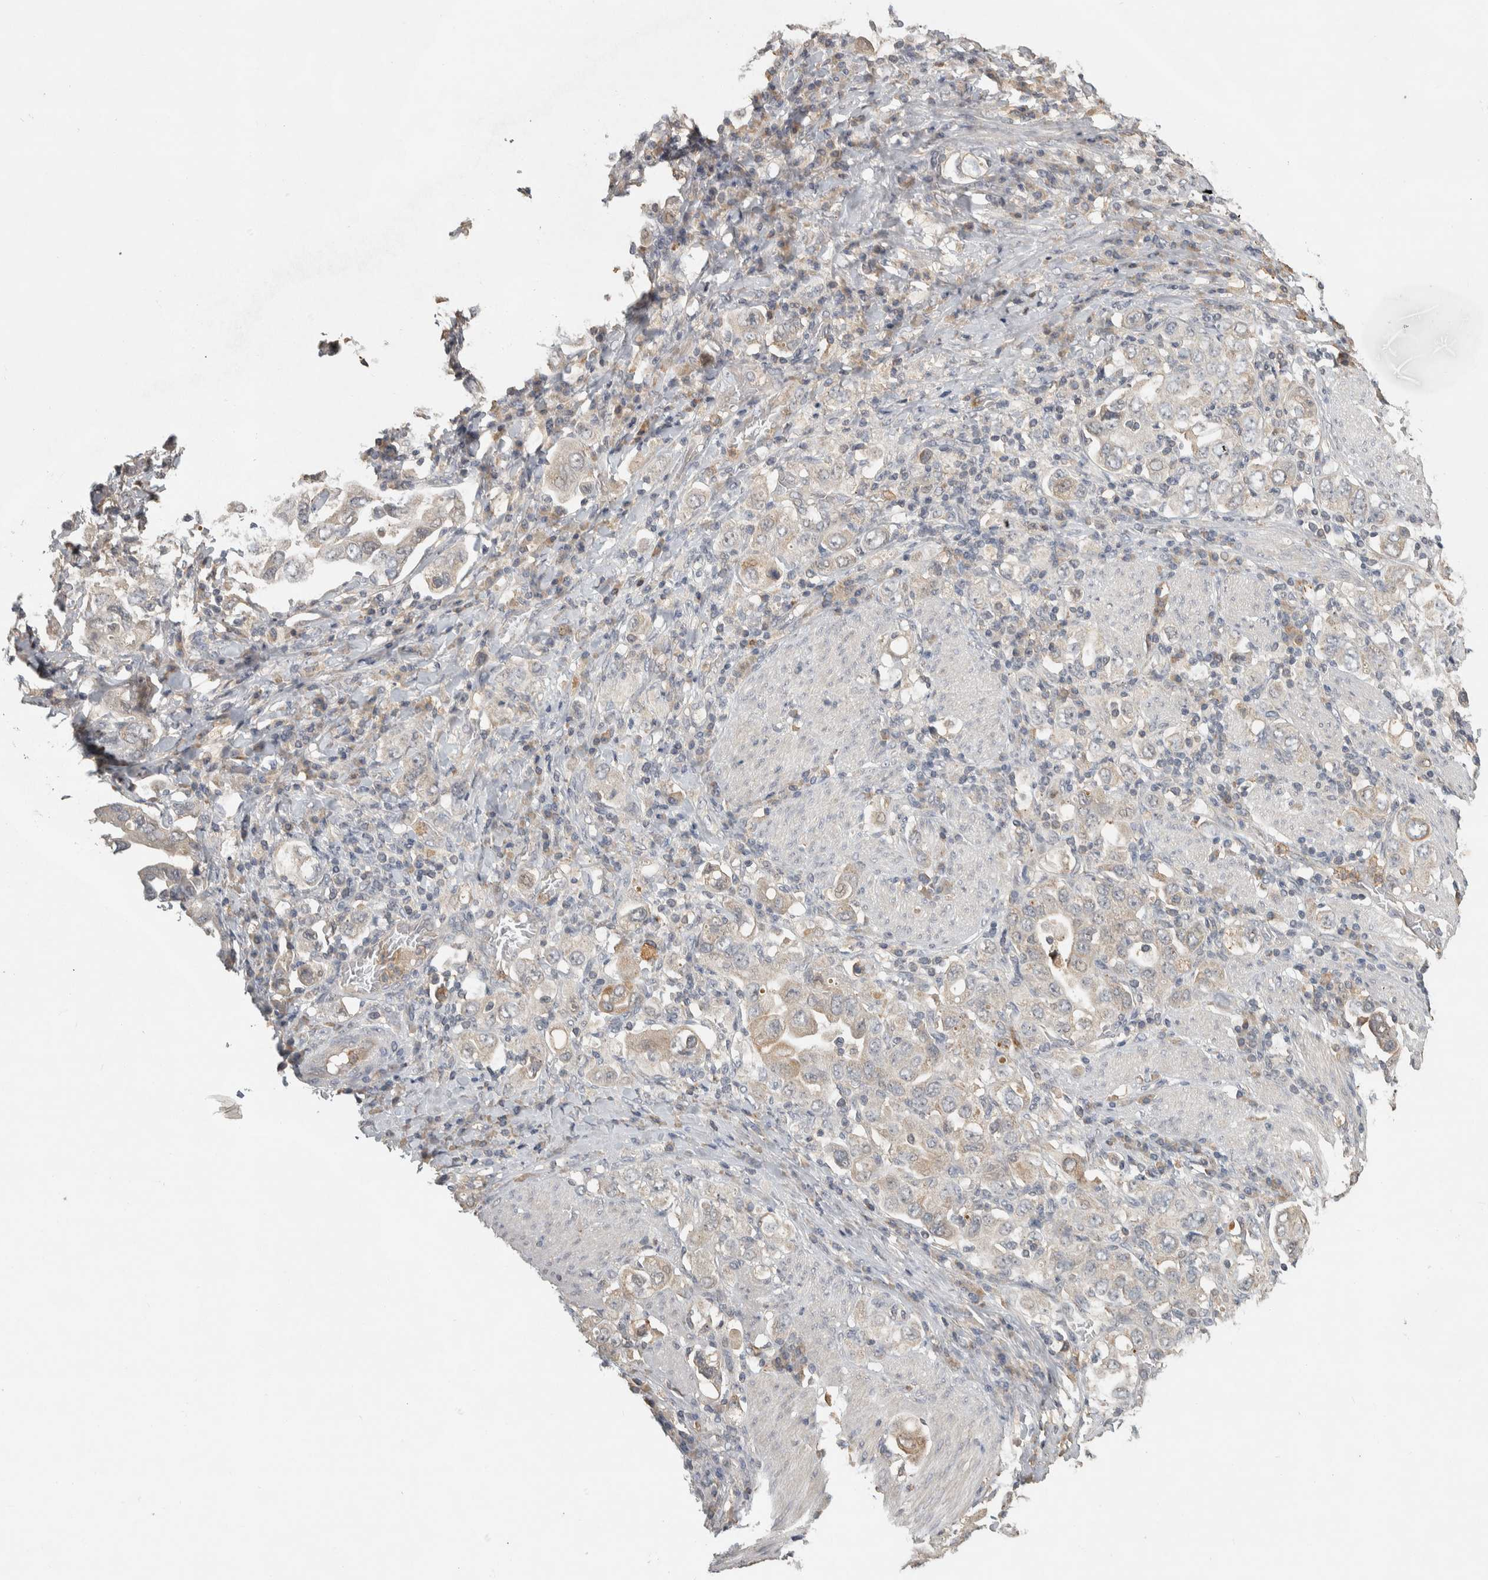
{"staining": {"intensity": "weak", "quantity": "<25%", "location": "cytoplasmic/membranous"}, "tissue": "stomach cancer", "cell_type": "Tumor cells", "image_type": "cancer", "snomed": [{"axis": "morphology", "description": "Adenocarcinoma, NOS"}, {"axis": "topography", "description": "Stomach, upper"}], "caption": "Tumor cells show no significant protein expression in stomach cancer (adenocarcinoma).", "gene": "EIF3H", "patient": {"sex": "male", "age": 62}}